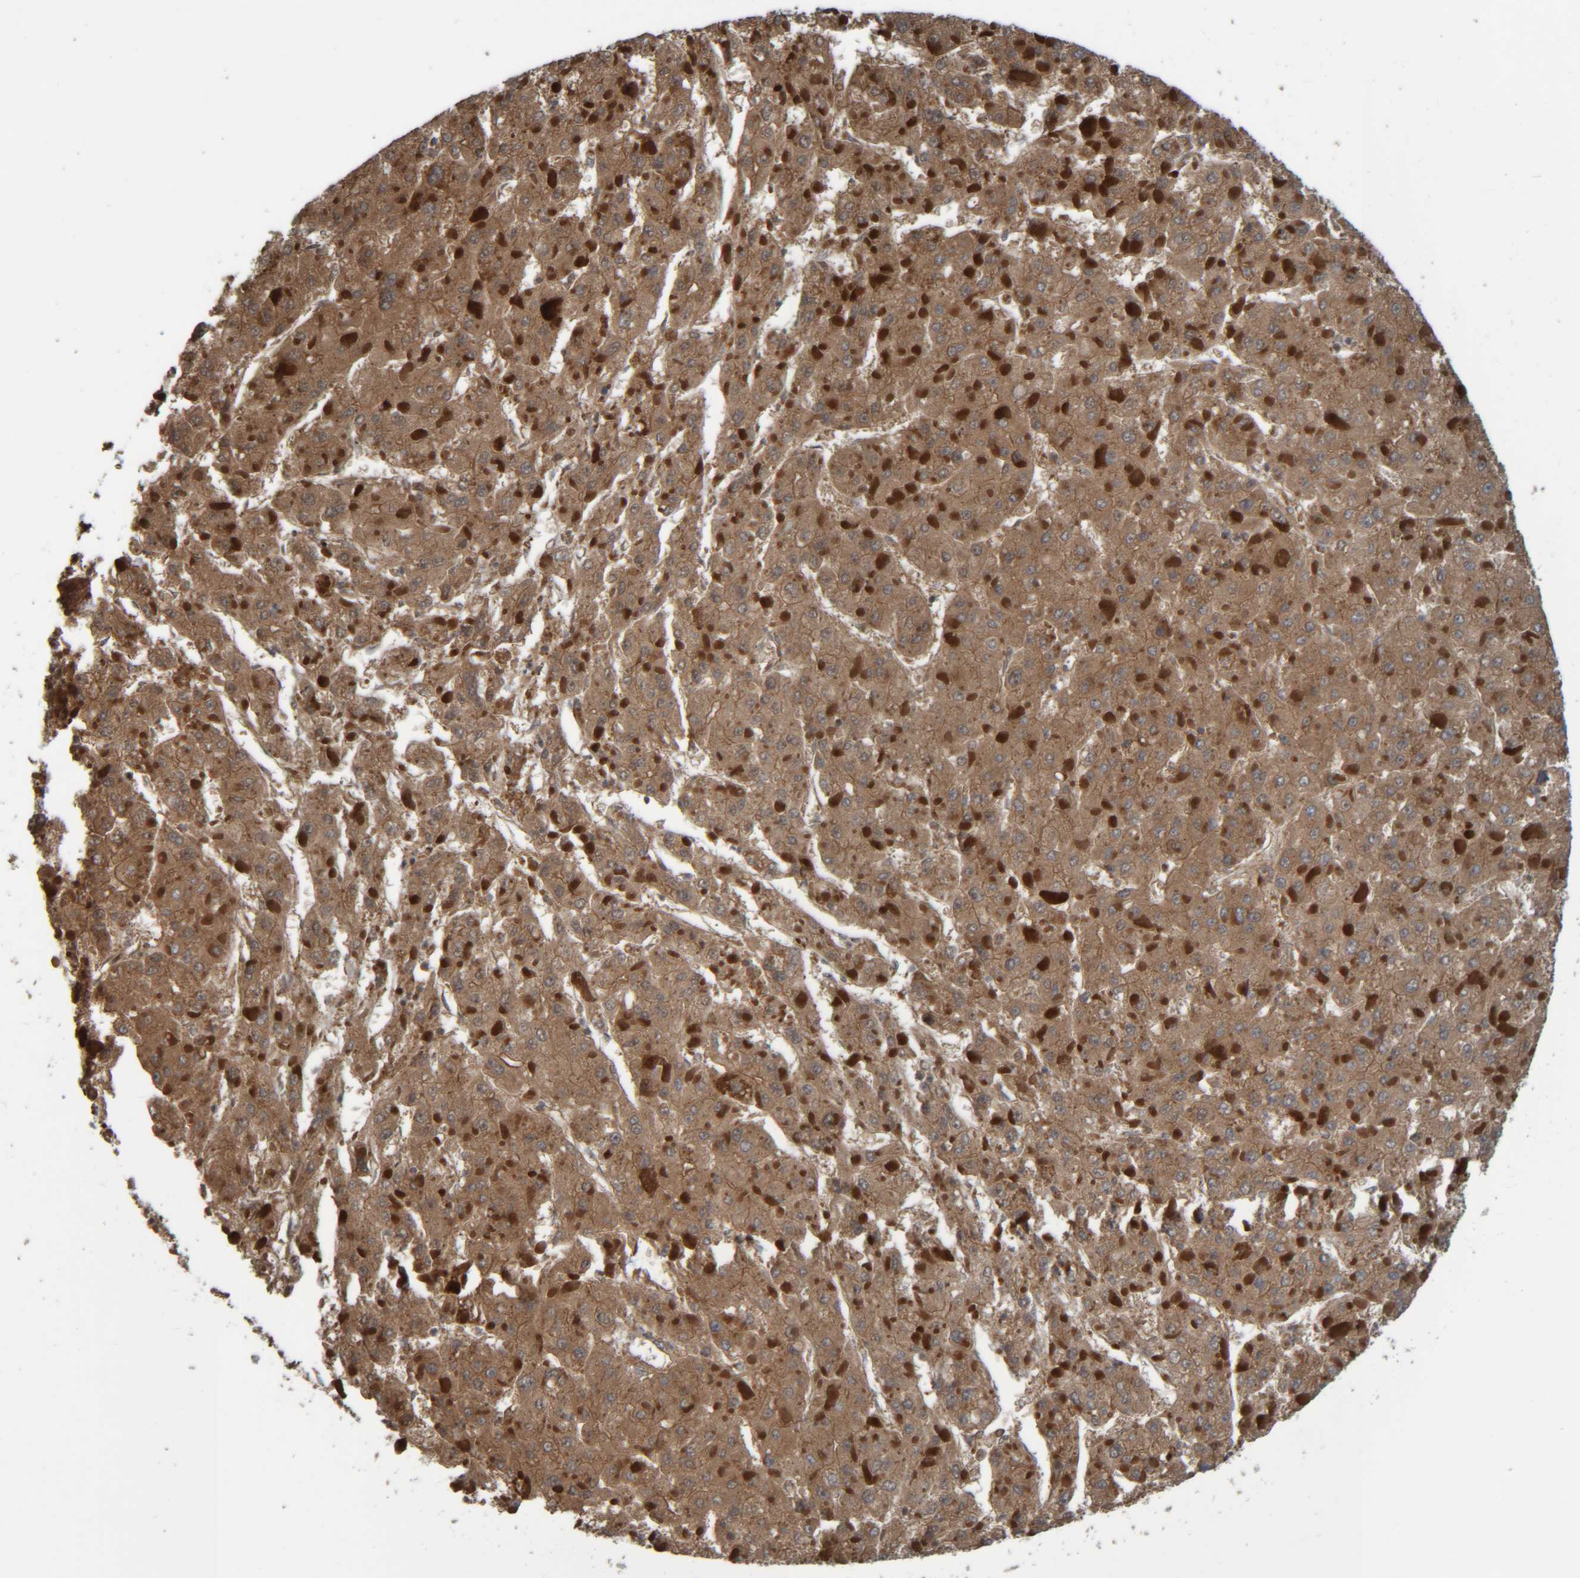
{"staining": {"intensity": "moderate", "quantity": ">75%", "location": "cytoplasmic/membranous"}, "tissue": "liver cancer", "cell_type": "Tumor cells", "image_type": "cancer", "snomed": [{"axis": "morphology", "description": "Carcinoma, Hepatocellular, NOS"}, {"axis": "topography", "description": "Liver"}], "caption": "A histopathology image of human liver cancer (hepatocellular carcinoma) stained for a protein demonstrates moderate cytoplasmic/membranous brown staining in tumor cells. (DAB (3,3'-diaminobenzidine) IHC, brown staining for protein, blue staining for nuclei).", "gene": "CCDC57", "patient": {"sex": "female", "age": 73}}